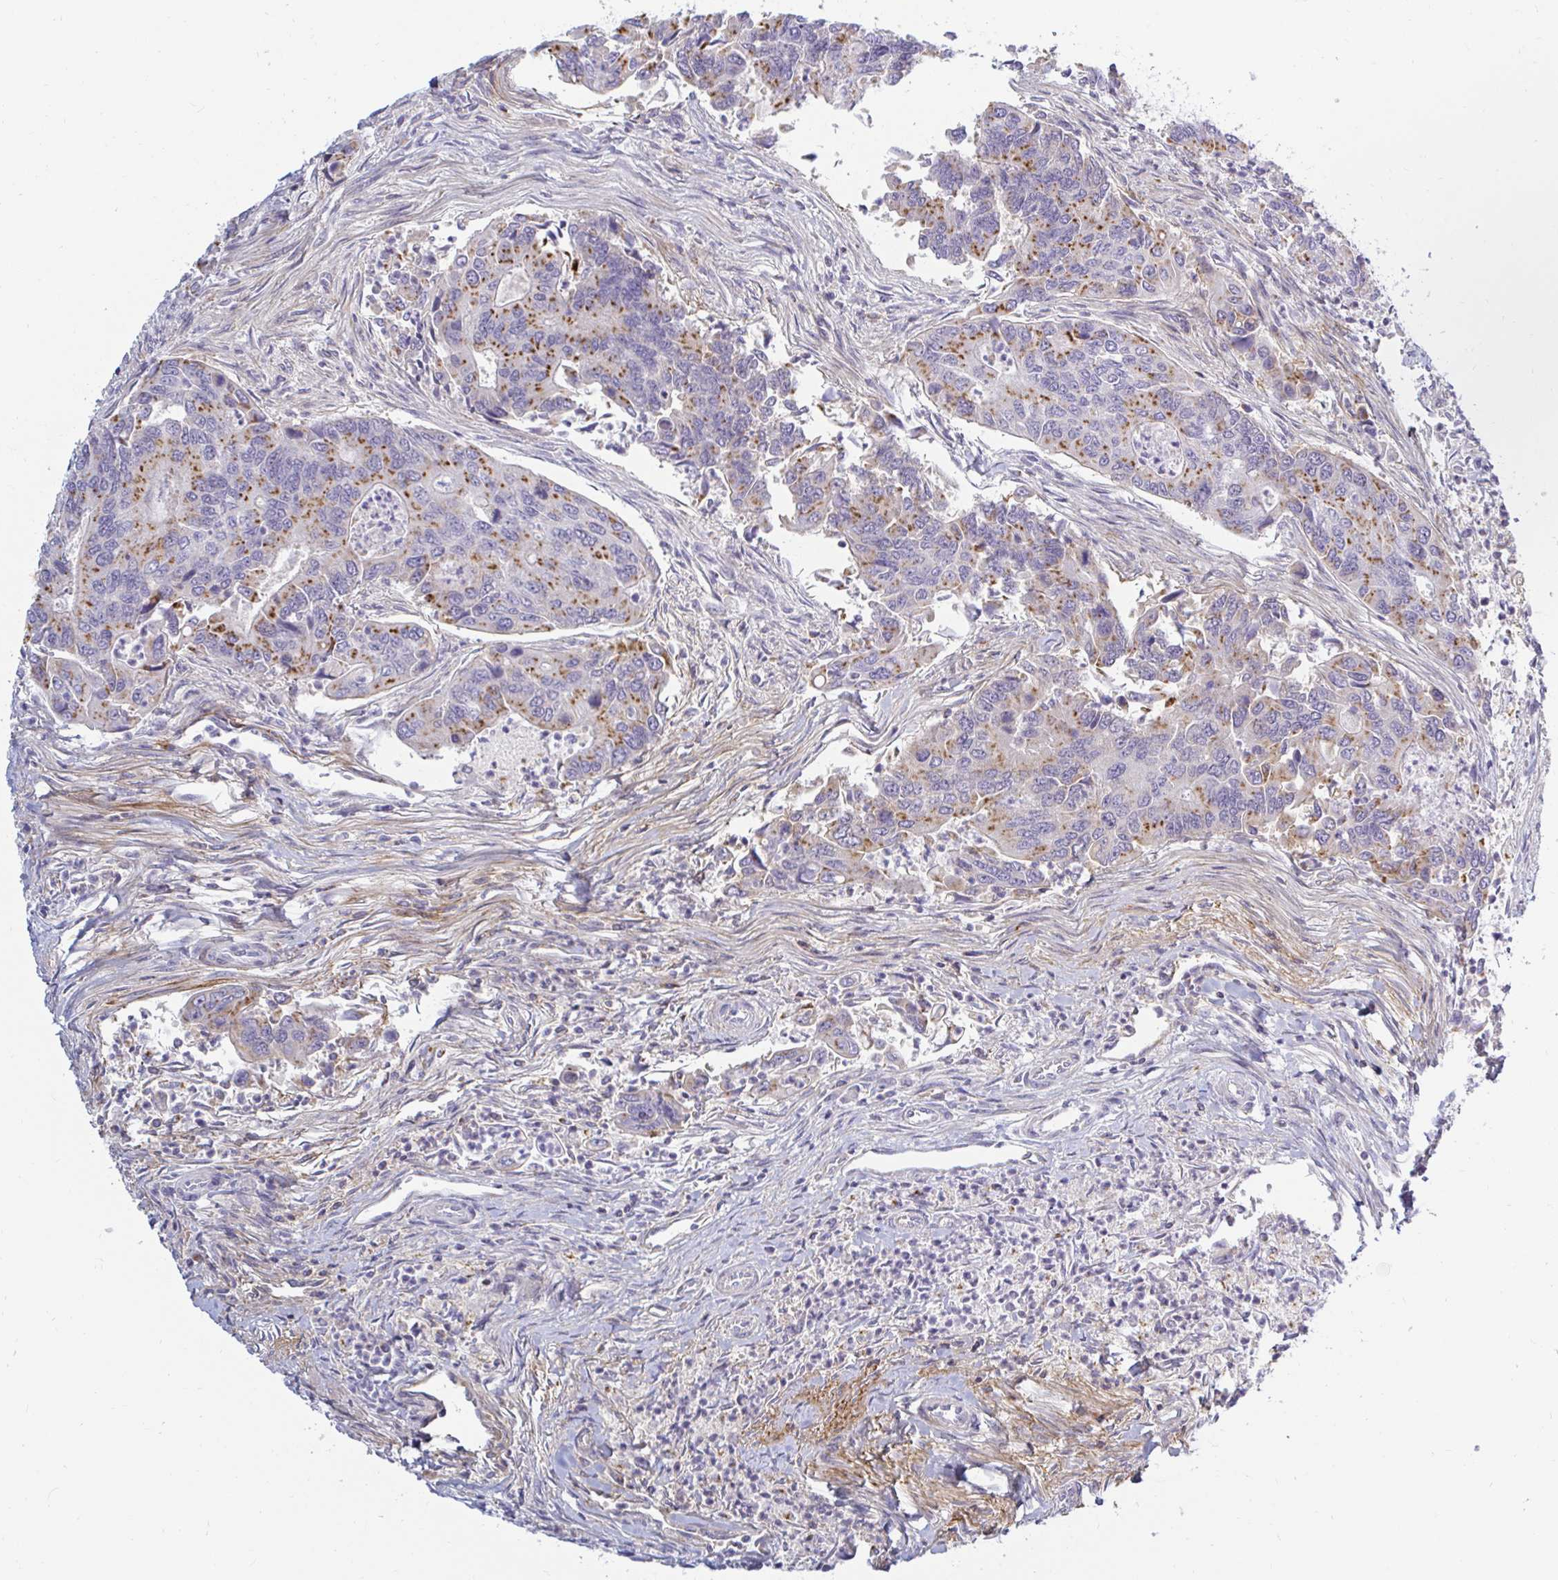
{"staining": {"intensity": "moderate", "quantity": ">75%", "location": "cytoplasmic/membranous"}, "tissue": "colorectal cancer", "cell_type": "Tumor cells", "image_type": "cancer", "snomed": [{"axis": "morphology", "description": "Adenocarcinoma, NOS"}, {"axis": "topography", "description": "Colon"}], "caption": "High-power microscopy captured an immunohistochemistry (IHC) histopathology image of colorectal cancer (adenocarcinoma), revealing moderate cytoplasmic/membranous staining in approximately >75% of tumor cells. (DAB IHC with brightfield microscopy, high magnification).", "gene": "OR51D1", "patient": {"sex": "female", "age": 67}}